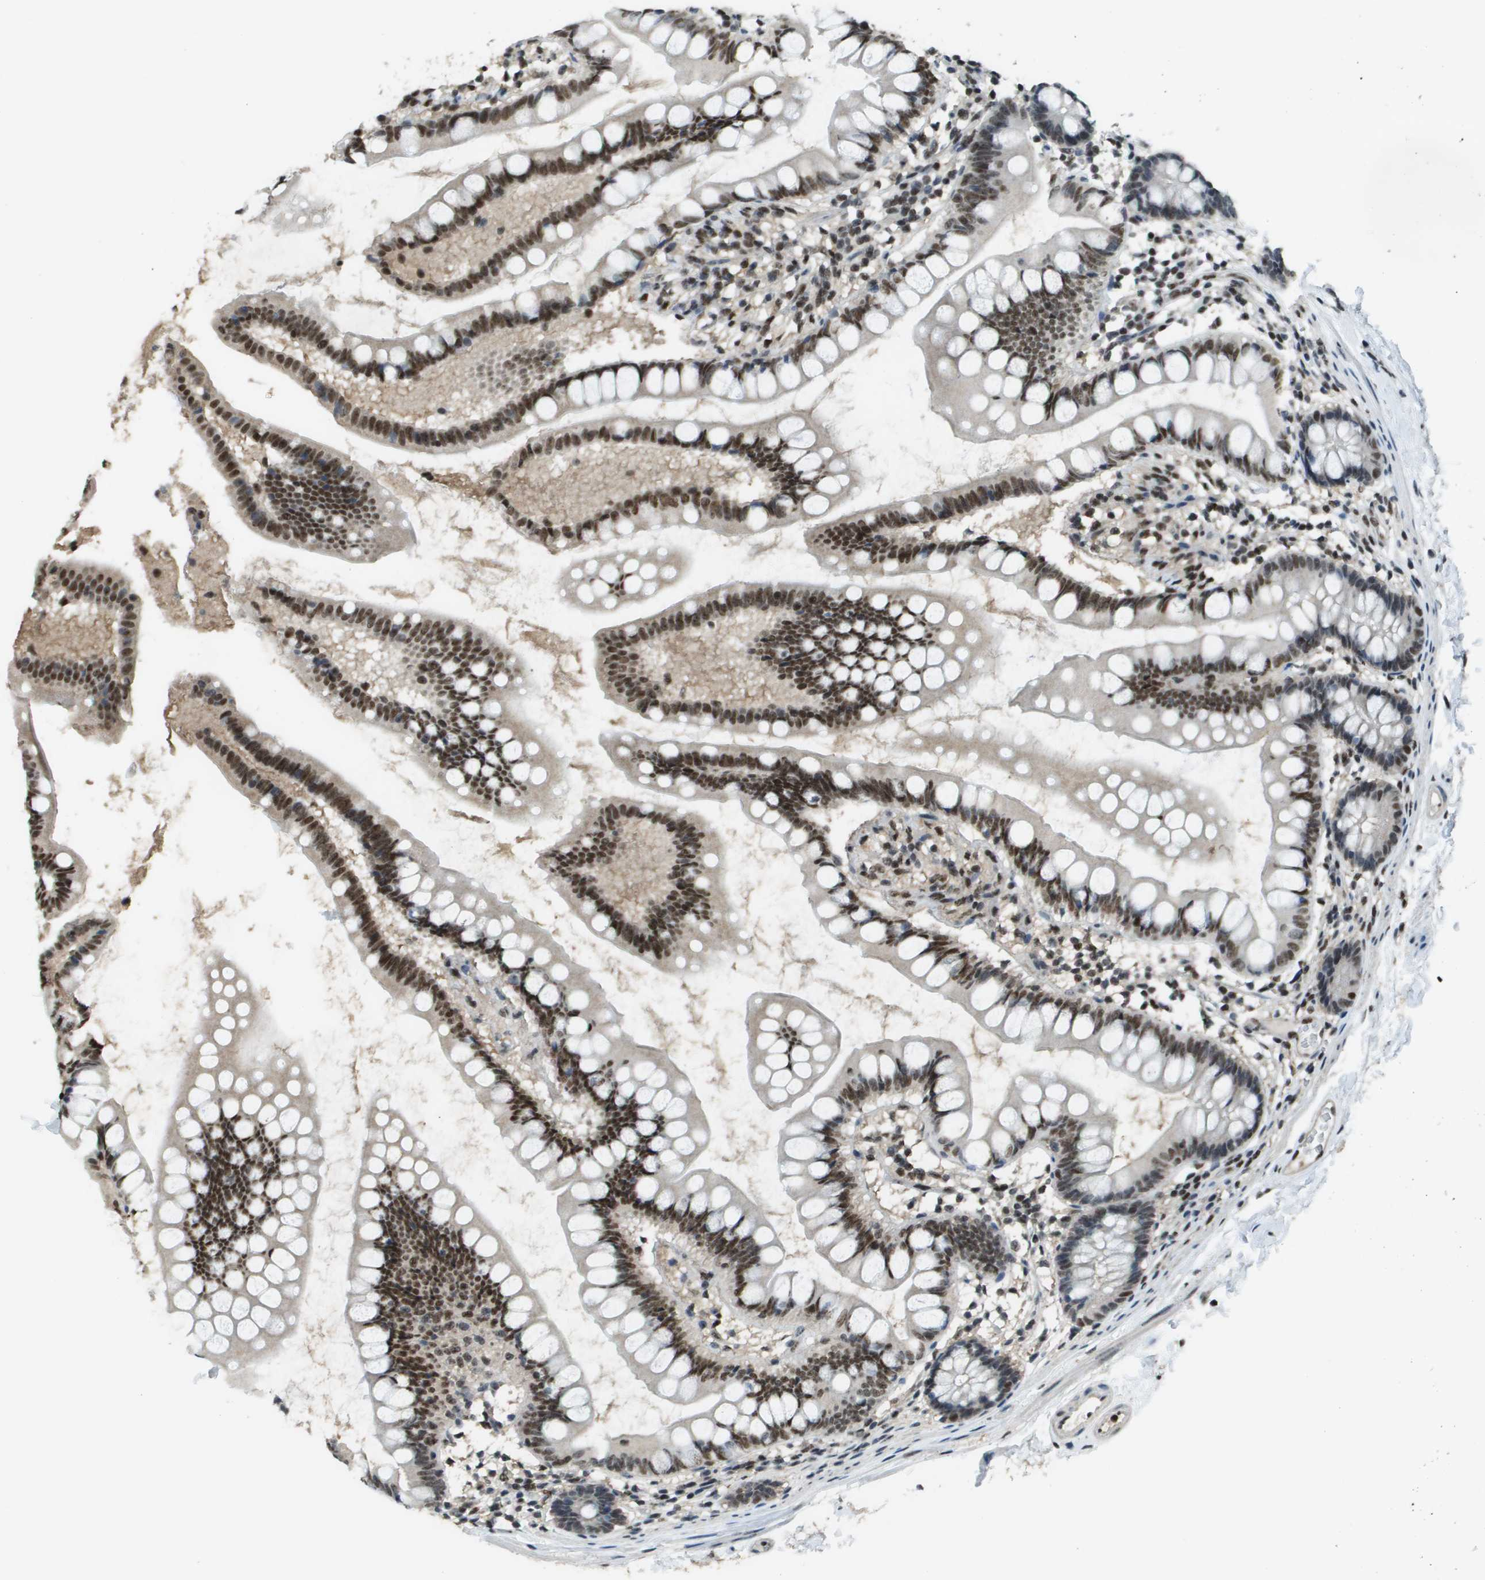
{"staining": {"intensity": "strong", "quantity": ">75%", "location": "nuclear"}, "tissue": "small intestine", "cell_type": "Glandular cells", "image_type": "normal", "snomed": [{"axis": "morphology", "description": "Normal tissue, NOS"}, {"axis": "topography", "description": "Small intestine"}], "caption": "Glandular cells display high levels of strong nuclear staining in about >75% of cells in normal human small intestine.", "gene": "SP100", "patient": {"sex": "female", "age": 84}}